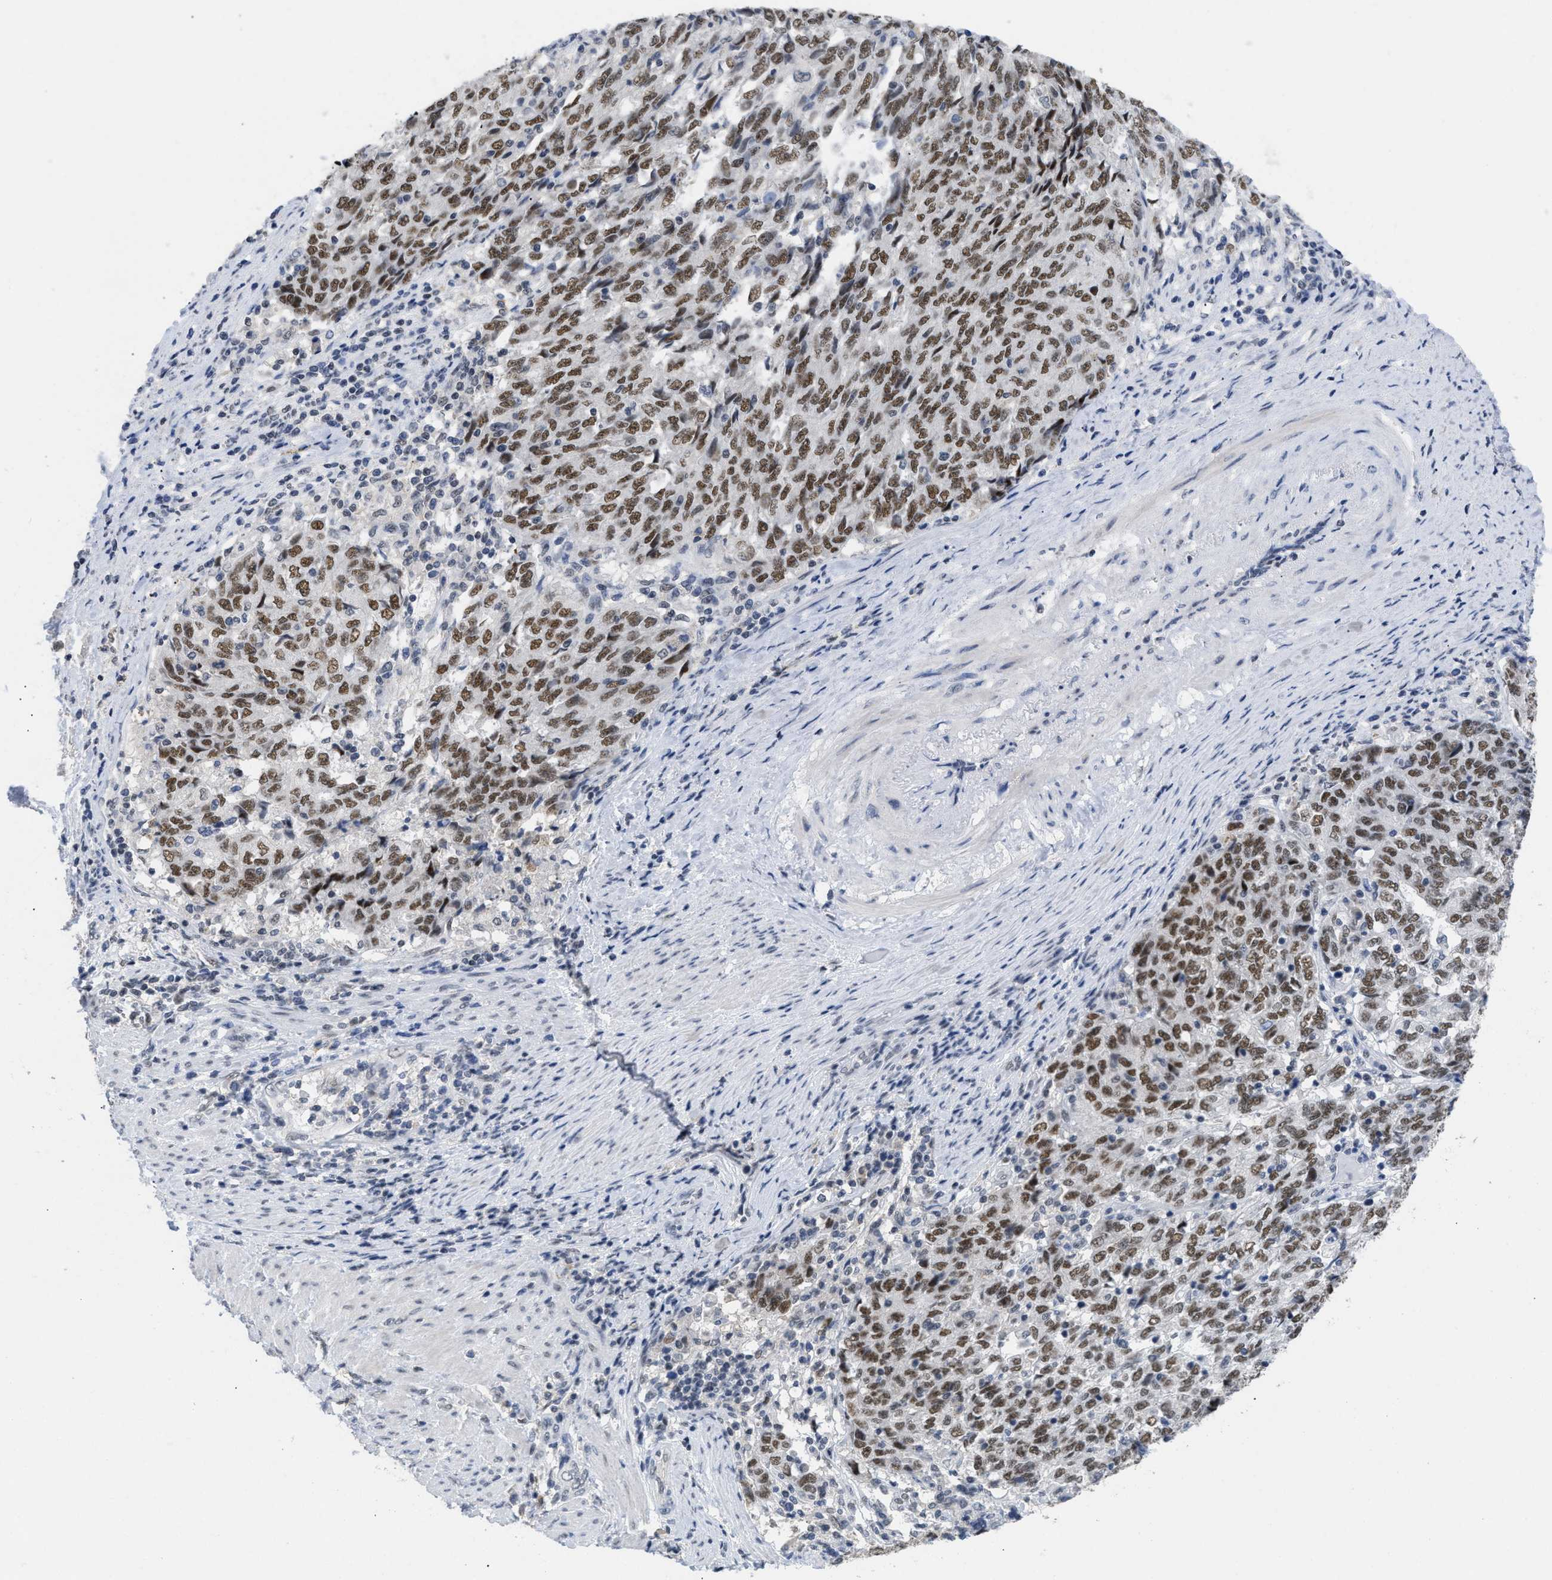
{"staining": {"intensity": "moderate", "quantity": ">75%", "location": "nuclear"}, "tissue": "endometrial cancer", "cell_type": "Tumor cells", "image_type": "cancer", "snomed": [{"axis": "morphology", "description": "Adenocarcinoma, NOS"}, {"axis": "topography", "description": "Endometrium"}], "caption": "A brown stain labels moderate nuclear expression of a protein in human endometrial cancer (adenocarcinoma) tumor cells. Nuclei are stained in blue.", "gene": "GGNBP2", "patient": {"sex": "female", "age": 80}}